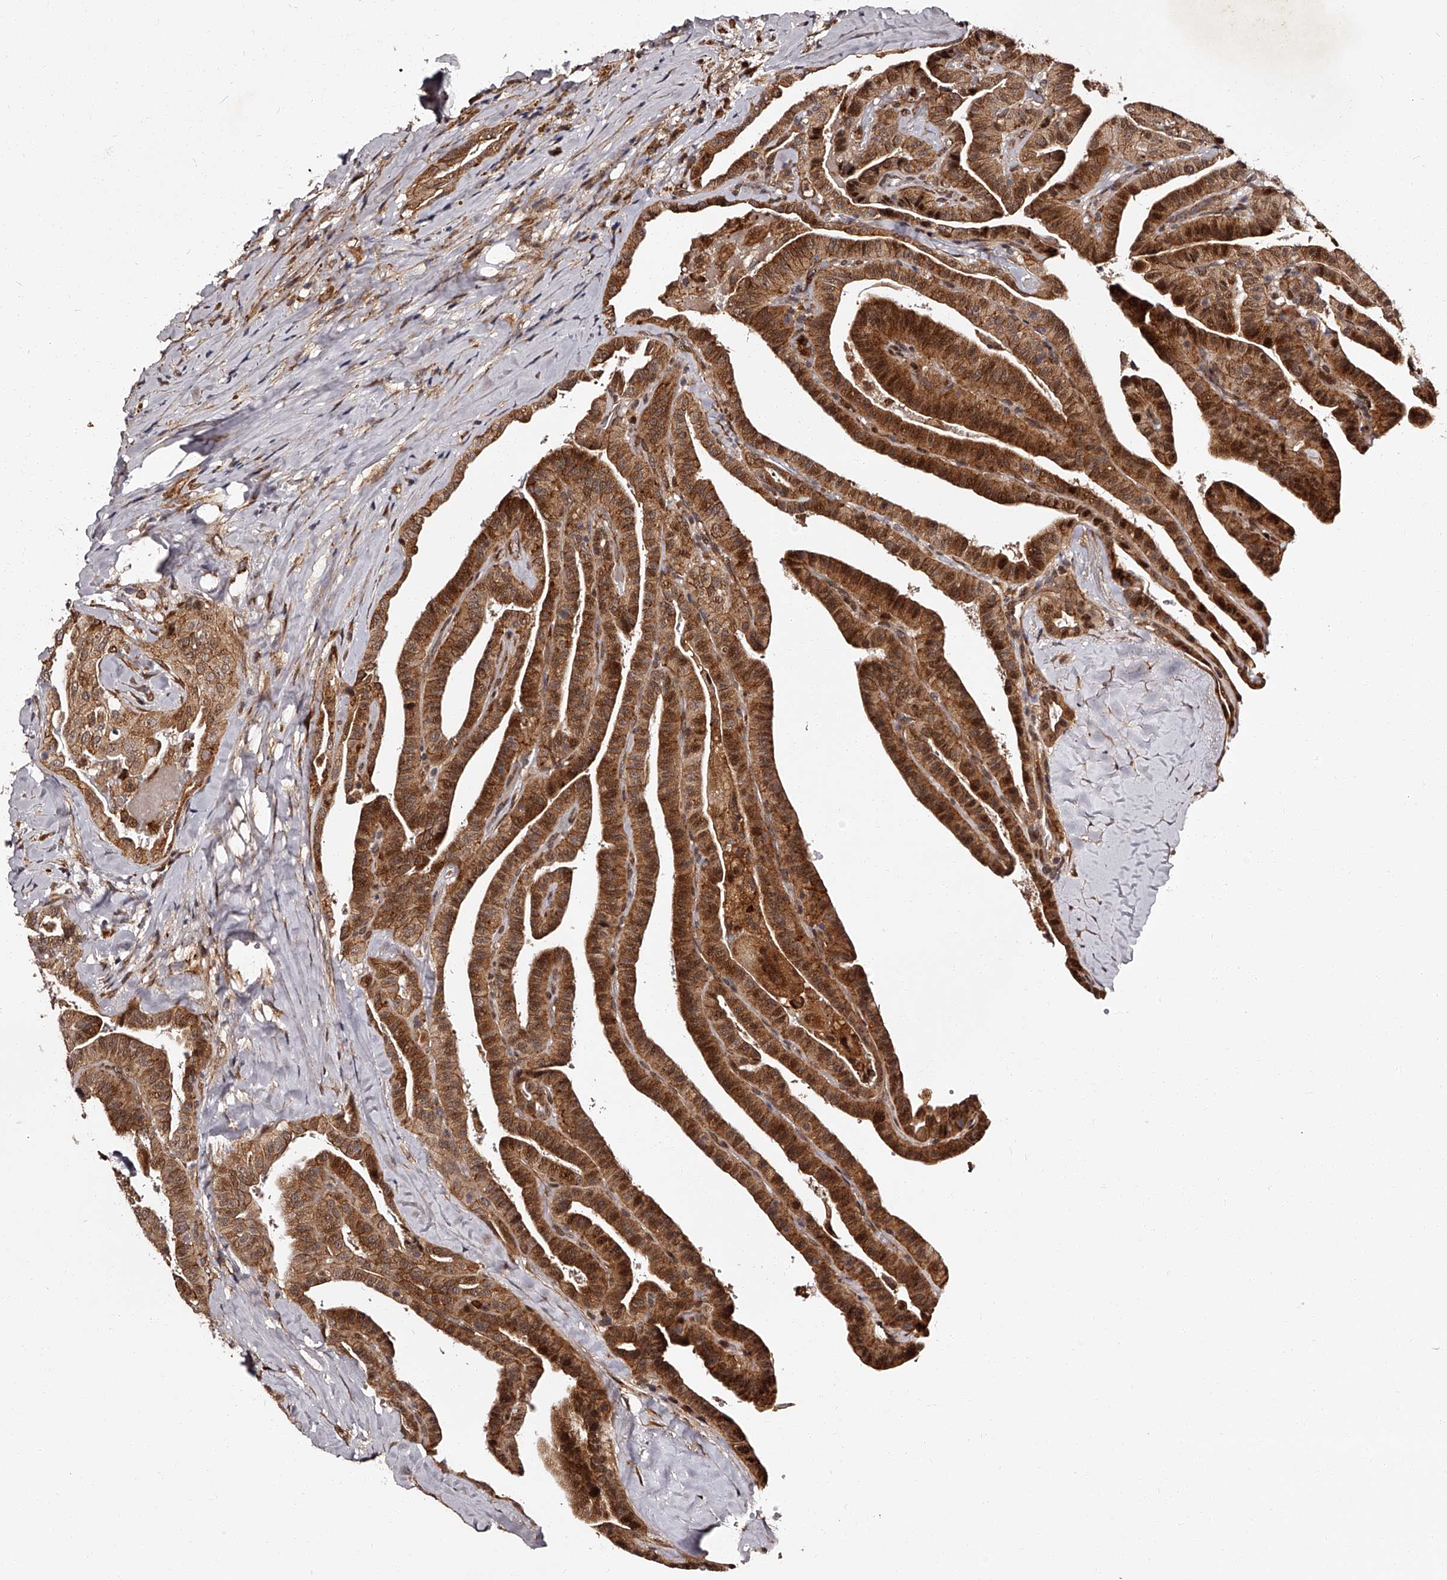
{"staining": {"intensity": "strong", "quantity": ">75%", "location": "cytoplasmic/membranous,nuclear"}, "tissue": "thyroid cancer", "cell_type": "Tumor cells", "image_type": "cancer", "snomed": [{"axis": "morphology", "description": "Papillary adenocarcinoma, NOS"}, {"axis": "topography", "description": "Thyroid gland"}], "caption": "Human papillary adenocarcinoma (thyroid) stained with a protein marker demonstrates strong staining in tumor cells.", "gene": "RSC1A1", "patient": {"sex": "male", "age": 77}}